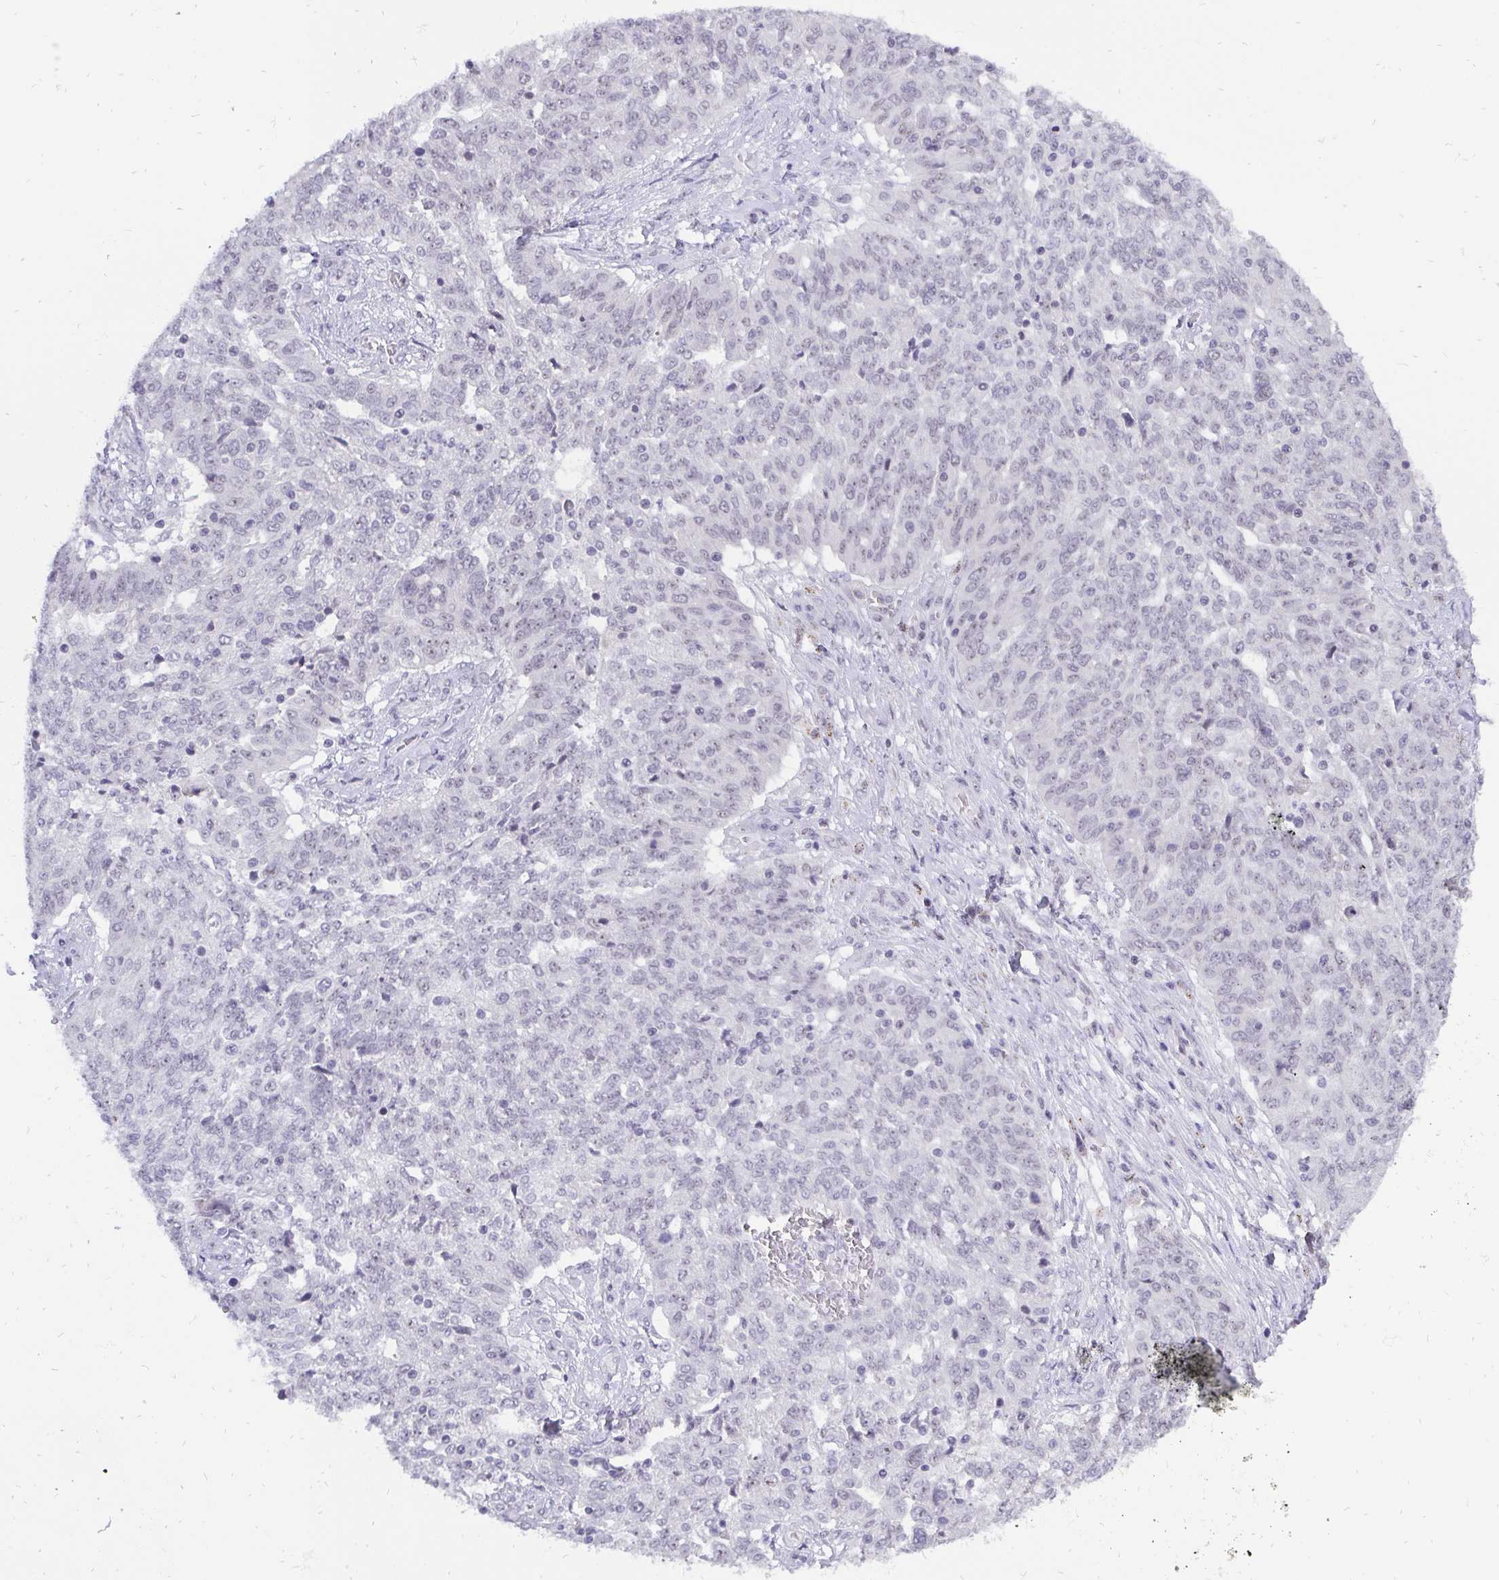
{"staining": {"intensity": "negative", "quantity": "none", "location": "none"}, "tissue": "ovarian cancer", "cell_type": "Tumor cells", "image_type": "cancer", "snomed": [{"axis": "morphology", "description": "Cystadenocarcinoma, serous, NOS"}, {"axis": "topography", "description": "Ovary"}], "caption": "Human serous cystadenocarcinoma (ovarian) stained for a protein using IHC demonstrates no staining in tumor cells.", "gene": "ZNF860", "patient": {"sex": "female", "age": 67}}